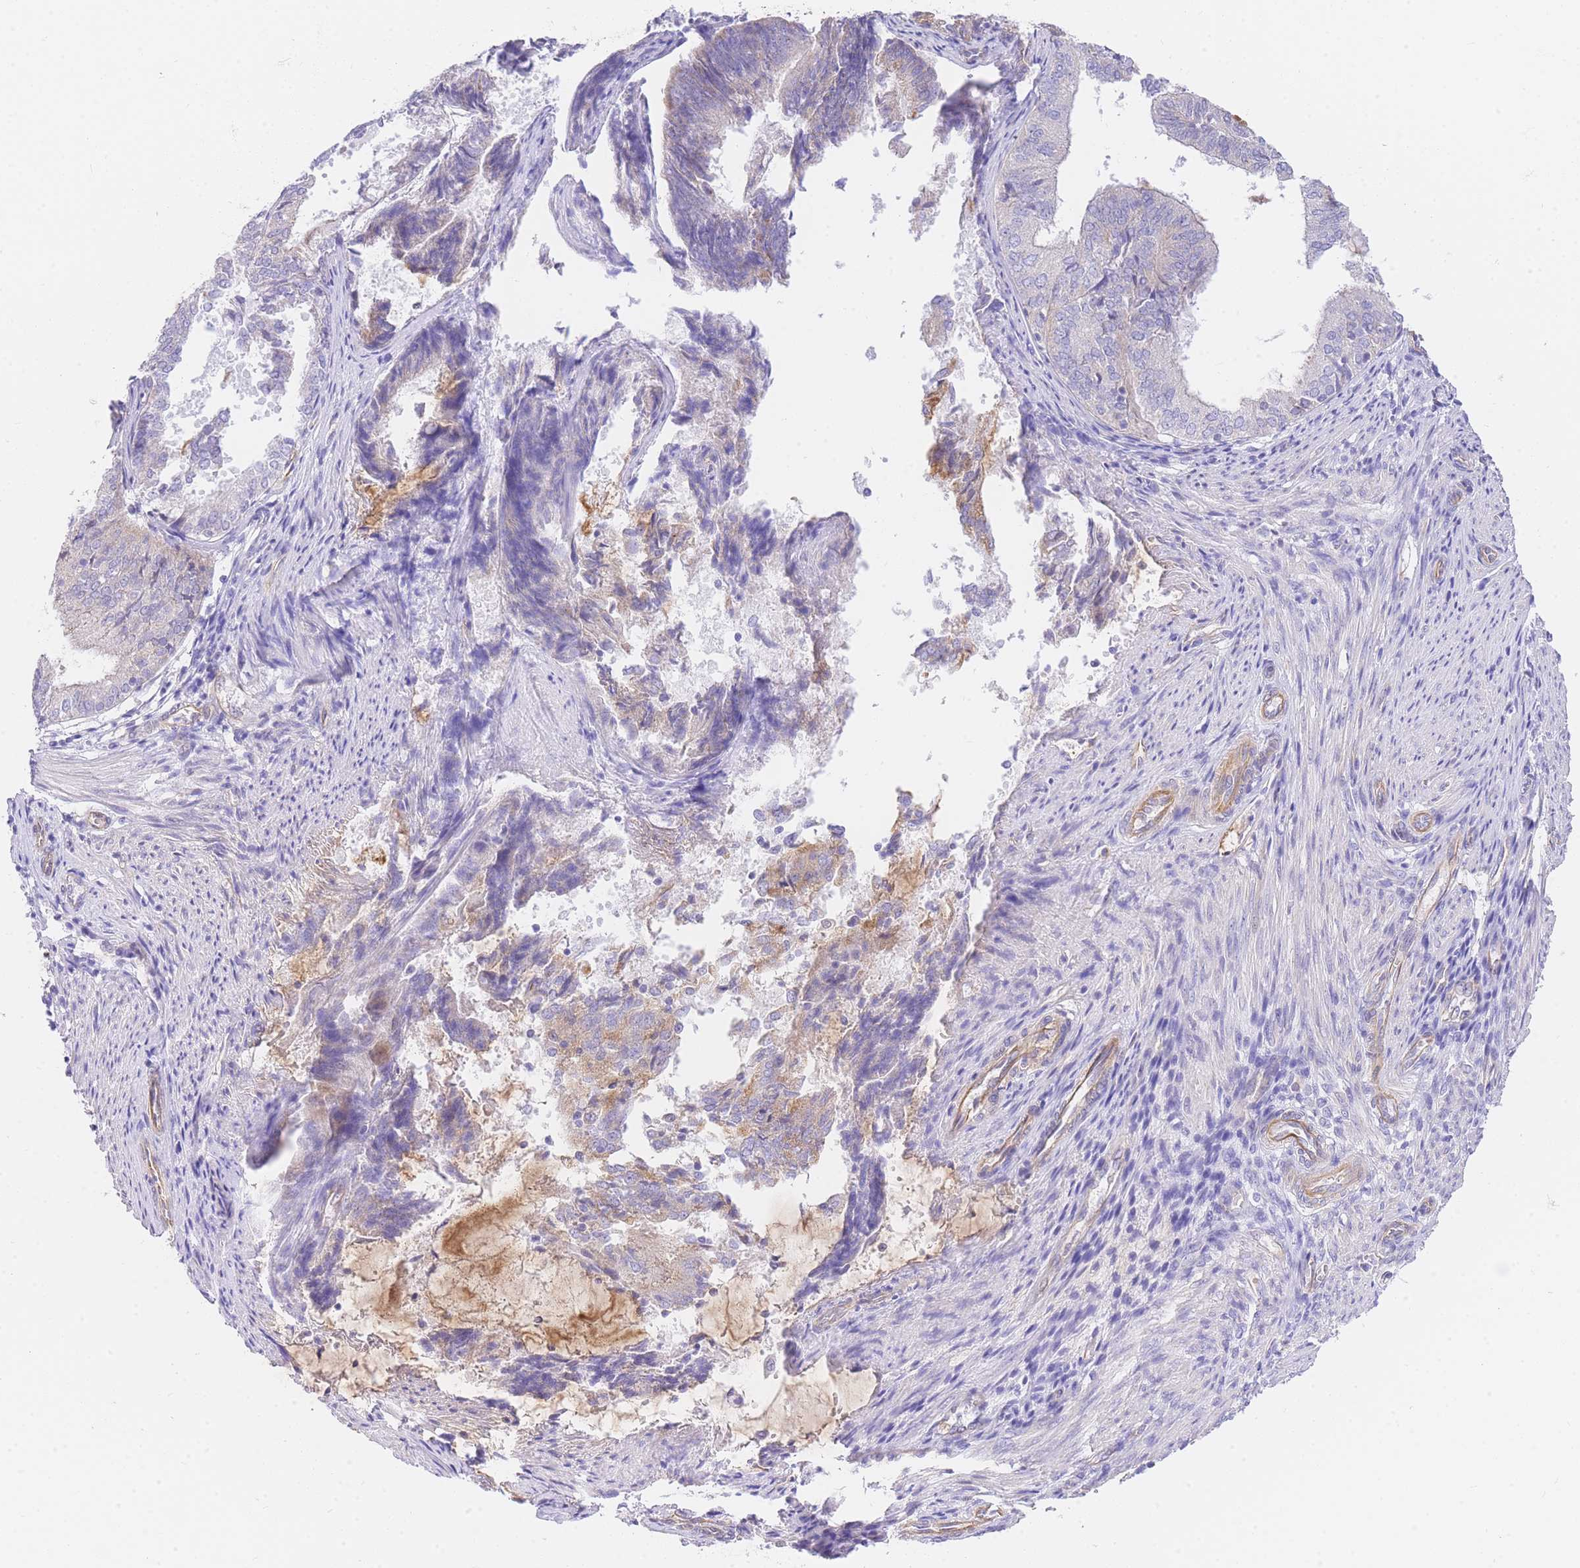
{"staining": {"intensity": "weak", "quantity": "<25%", "location": "cytoplasmic/membranous"}, "tissue": "endometrial cancer", "cell_type": "Tumor cells", "image_type": "cancer", "snomed": [{"axis": "morphology", "description": "Adenocarcinoma, NOS"}, {"axis": "topography", "description": "Endometrium"}], "caption": "Protein analysis of endometrial adenocarcinoma shows no significant positivity in tumor cells.", "gene": "SRSF12", "patient": {"sex": "female", "age": 81}}